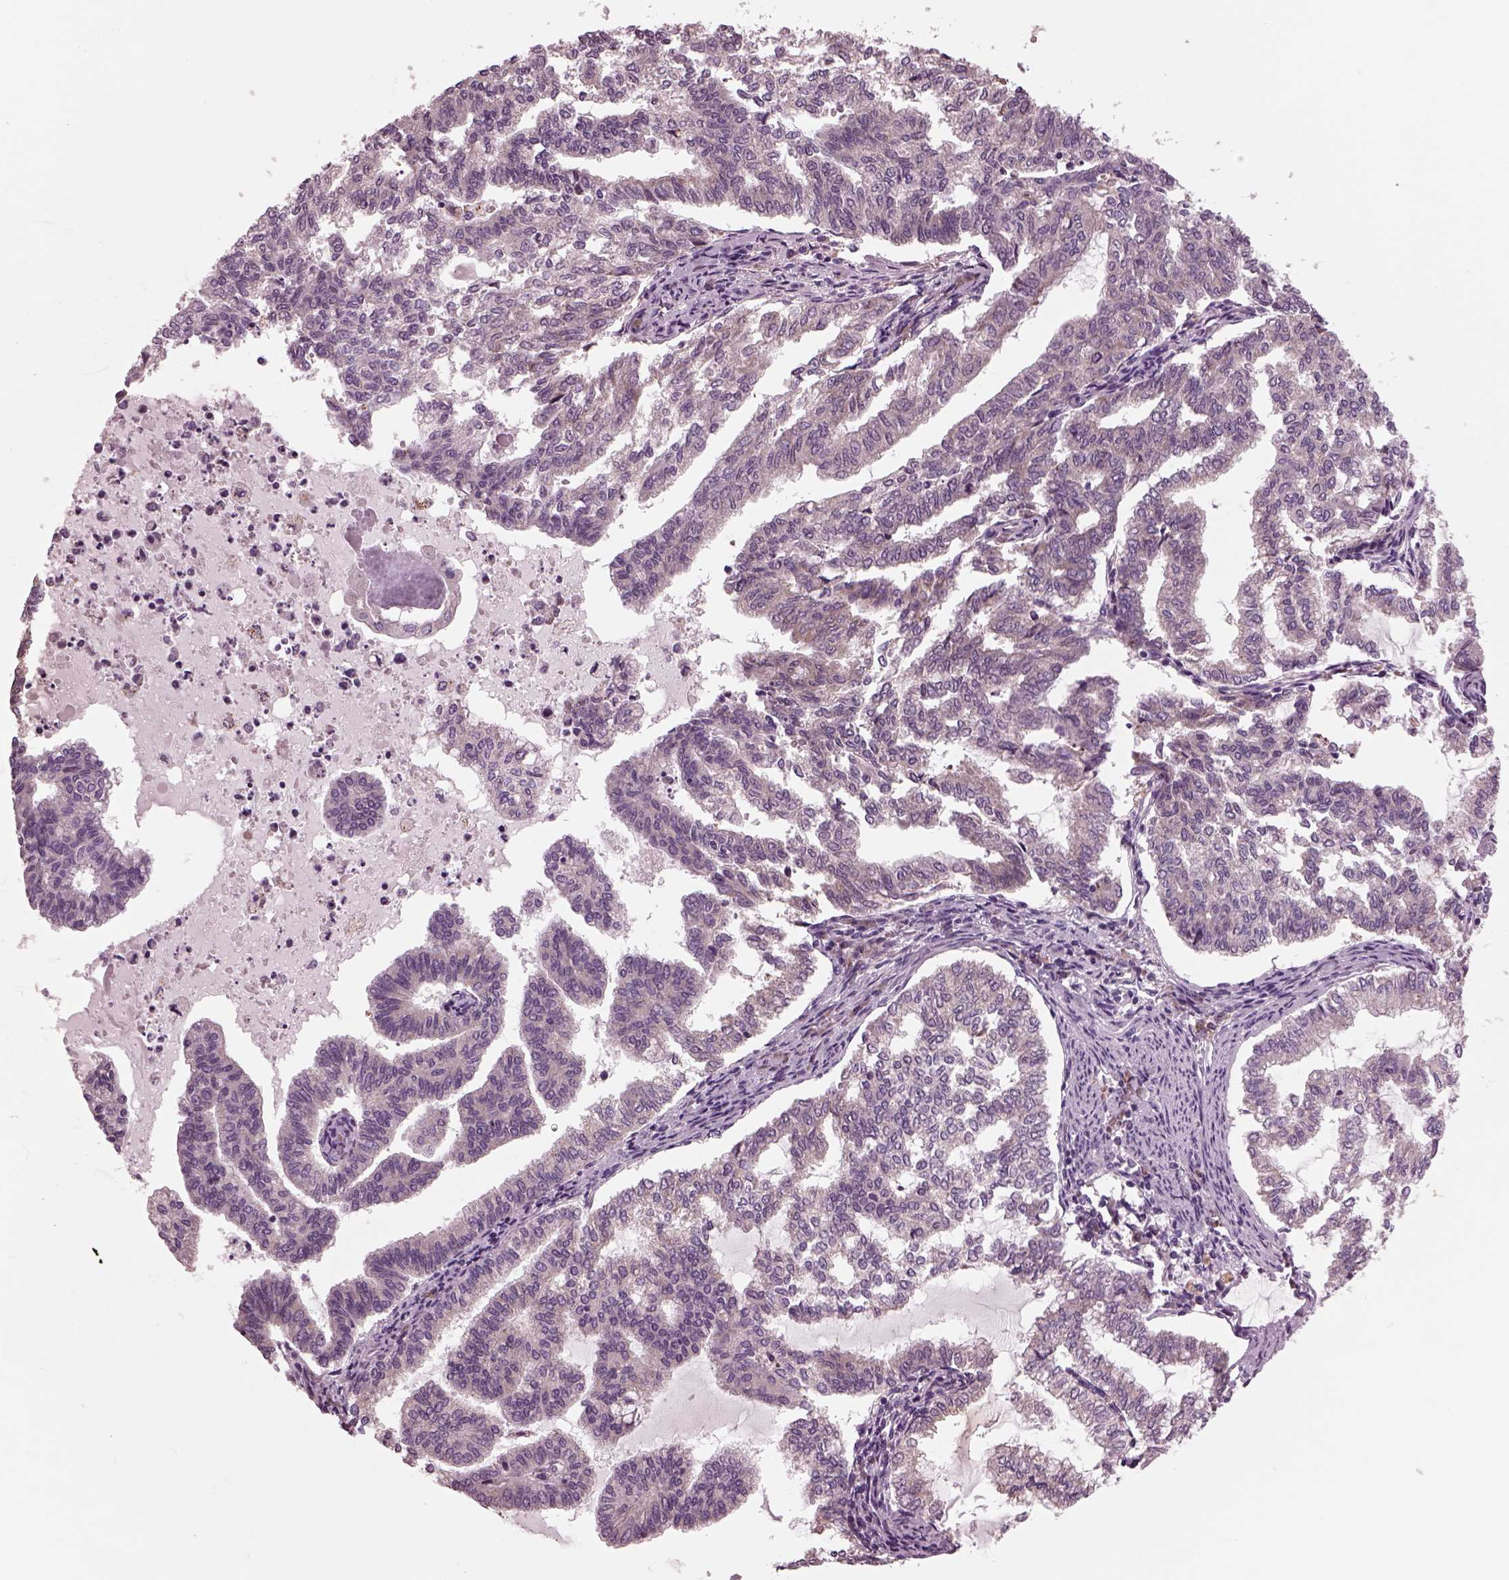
{"staining": {"intensity": "weak", "quantity": "<25%", "location": "cytoplasmic/membranous"}, "tissue": "endometrial cancer", "cell_type": "Tumor cells", "image_type": "cancer", "snomed": [{"axis": "morphology", "description": "Adenocarcinoma, NOS"}, {"axis": "topography", "description": "Endometrium"}], "caption": "Tumor cells are negative for protein expression in human endometrial cancer (adenocarcinoma). (Stains: DAB (3,3'-diaminobenzidine) immunohistochemistry with hematoxylin counter stain, Microscopy: brightfield microscopy at high magnification).", "gene": "AP4M1", "patient": {"sex": "female", "age": 79}}